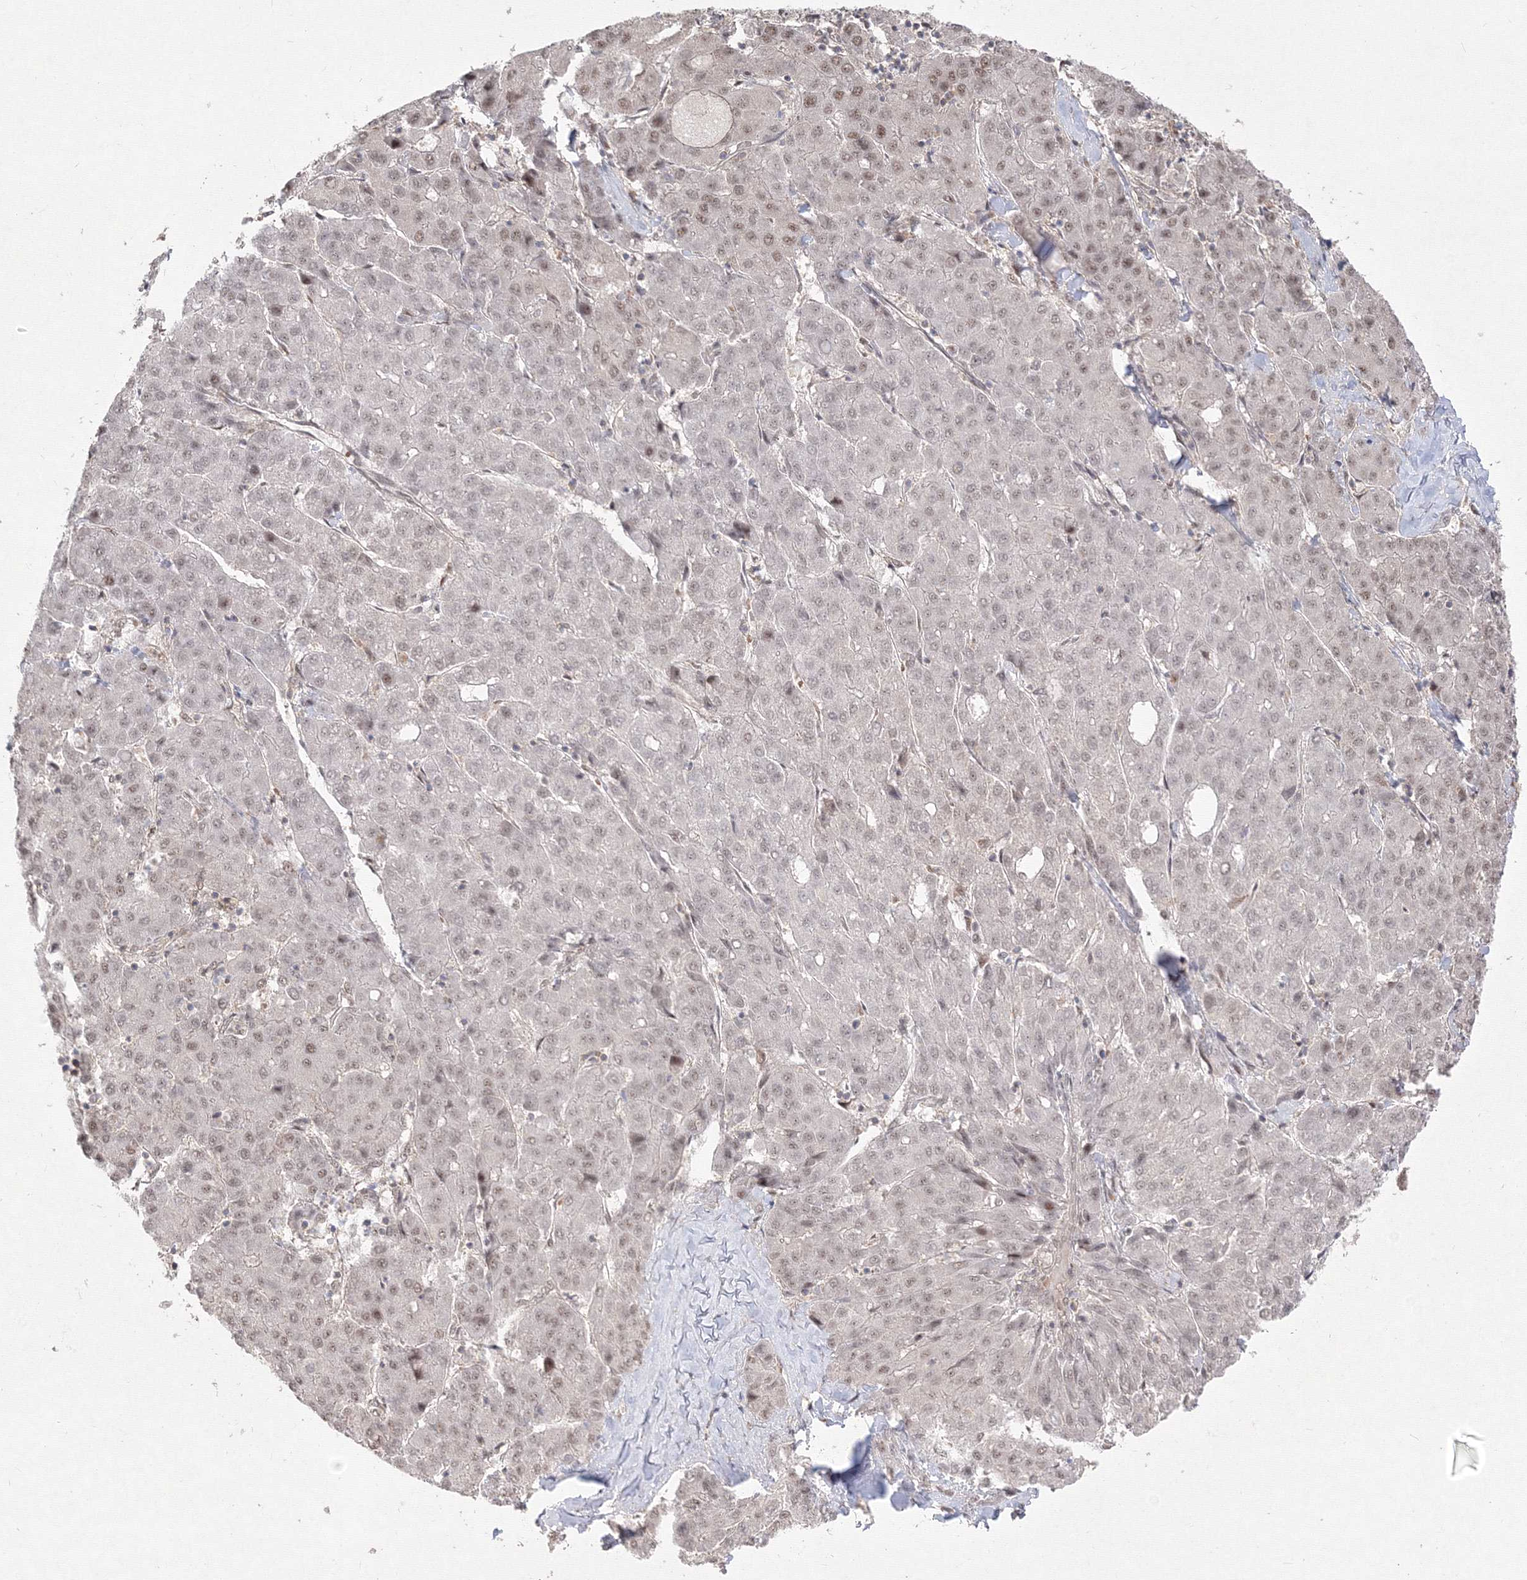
{"staining": {"intensity": "moderate", "quantity": "<25%", "location": "nuclear"}, "tissue": "liver cancer", "cell_type": "Tumor cells", "image_type": "cancer", "snomed": [{"axis": "morphology", "description": "Carcinoma, Hepatocellular, NOS"}, {"axis": "topography", "description": "Liver"}], "caption": "Human liver cancer stained with a protein marker displays moderate staining in tumor cells.", "gene": "COPS4", "patient": {"sex": "male", "age": 65}}